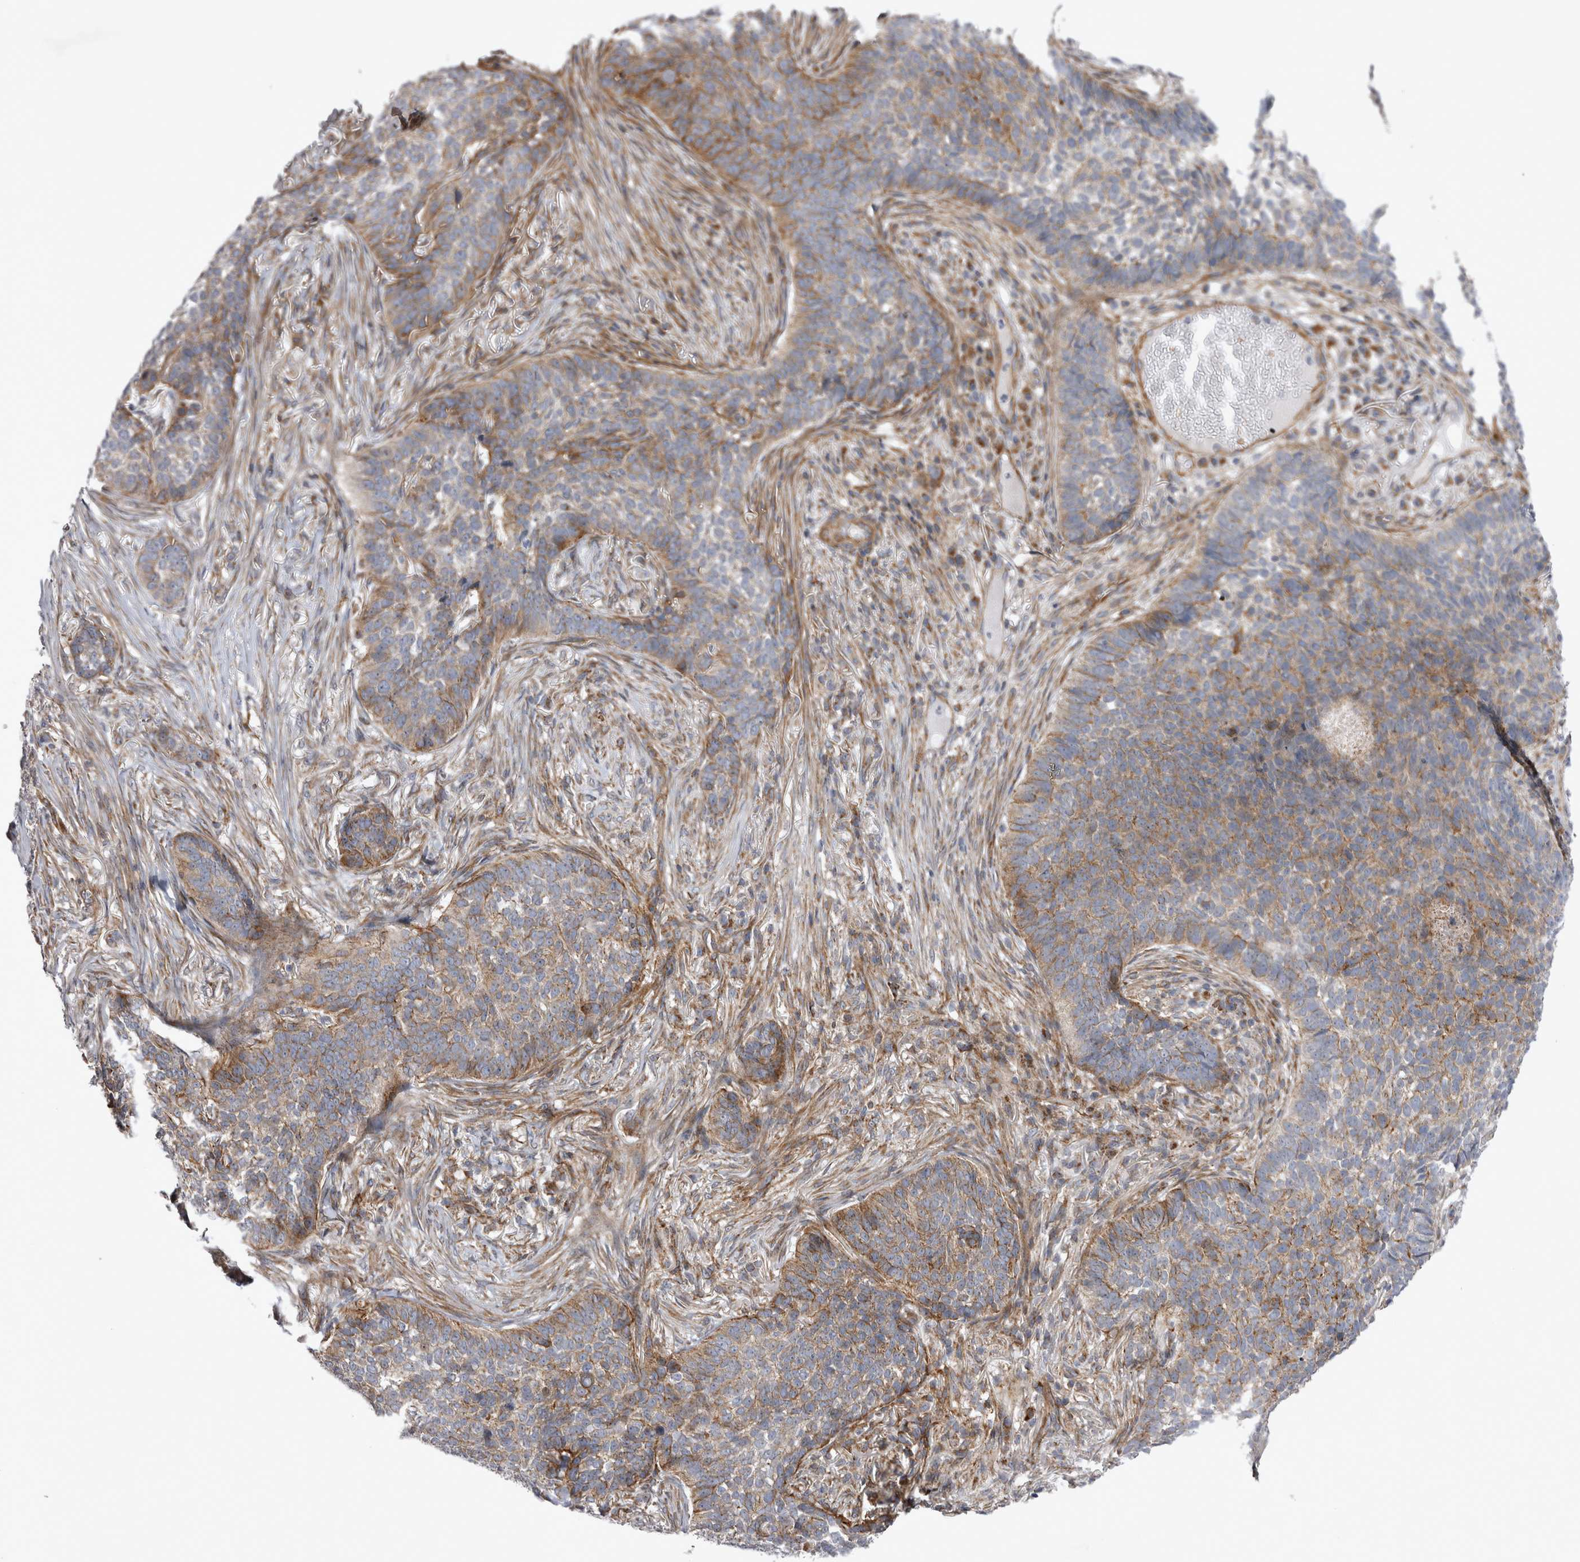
{"staining": {"intensity": "moderate", "quantity": "25%-75%", "location": "cytoplasmic/membranous"}, "tissue": "skin cancer", "cell_type": "Tumor cells", "image_type": "cancer", "snomed": [{"axis": "morphology", "description": "Basal cell carcinoma"}, {"axis": "topography", "description": "Skin"}], "caption": "Immunohistochemical staining of human basal cell carcinoma (skin) reveals medium levels of moderate cytoplasmic/membranous positivity in approximately 25%-75% of tumor cells. (IHC, brightfield microscopy, high magnification).", "gene": "TSPOAP1", "patient": {"sex": "male", "age": 85}}